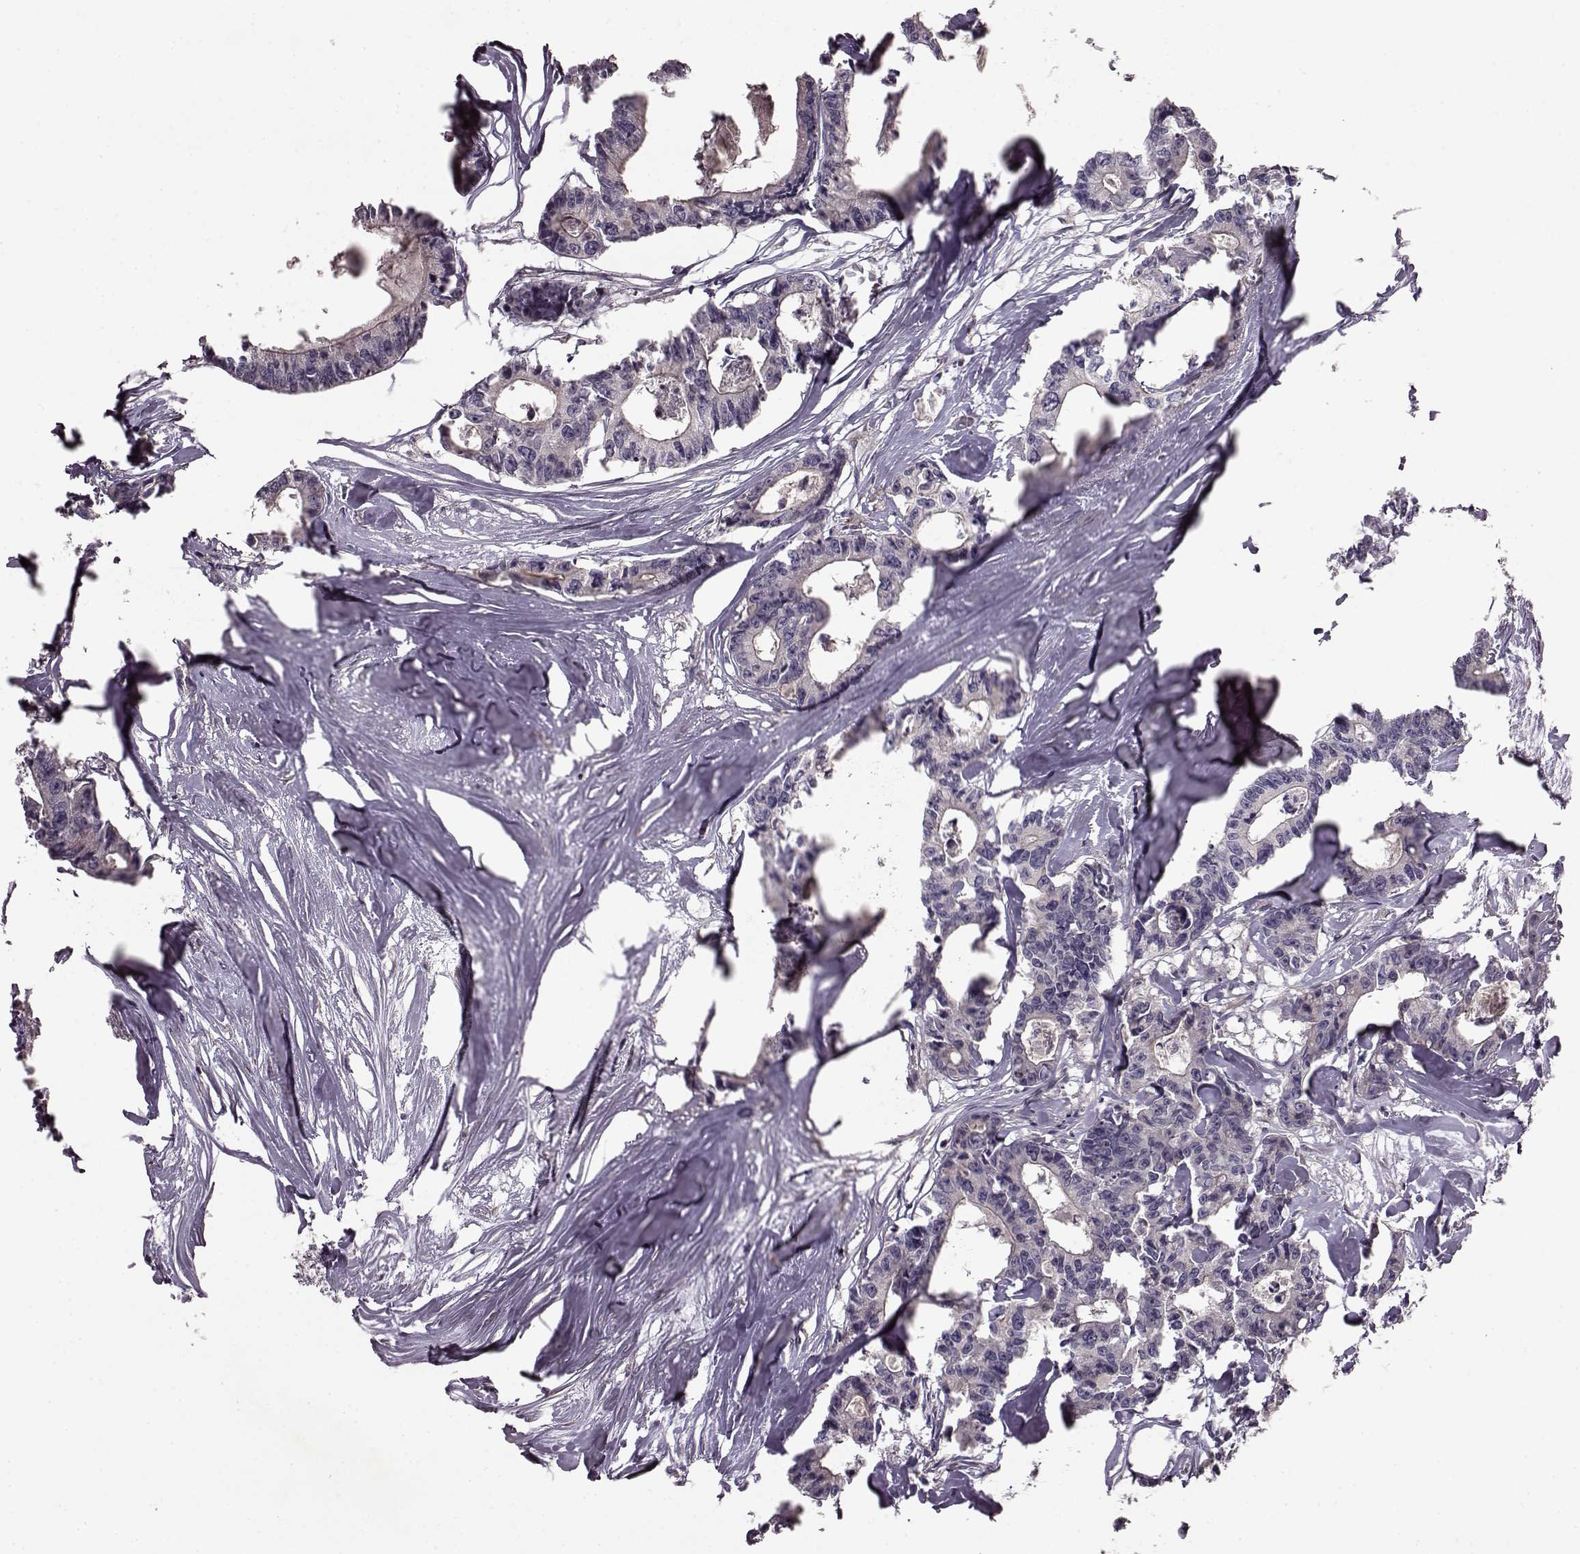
{"staining": {"intensity": "weak", "quantity": "<25%", "location": "cytoplasmic/membranous"}, "tissue": "colorectal cancer", "cell_type": "Tumor cells", "image_type": "cancer", "snomed": [{"axis": "morphology", "description": "Adenocarcinoma, NOS"}, {"axis": "topography", "description": "Rectum"}], "caption": "A histopathology image of human colorectal cancer (adenocarcinoma) is negative for staining in tumor cells. (Stains: DAB (3,3'-diaminobenzidine) IHC with hematoxylin counter stain, Microscopy: brightfield microscopy at high magnification).", "gene": "SLC52A3", "patient": {"sex": "male", "age": 57}}